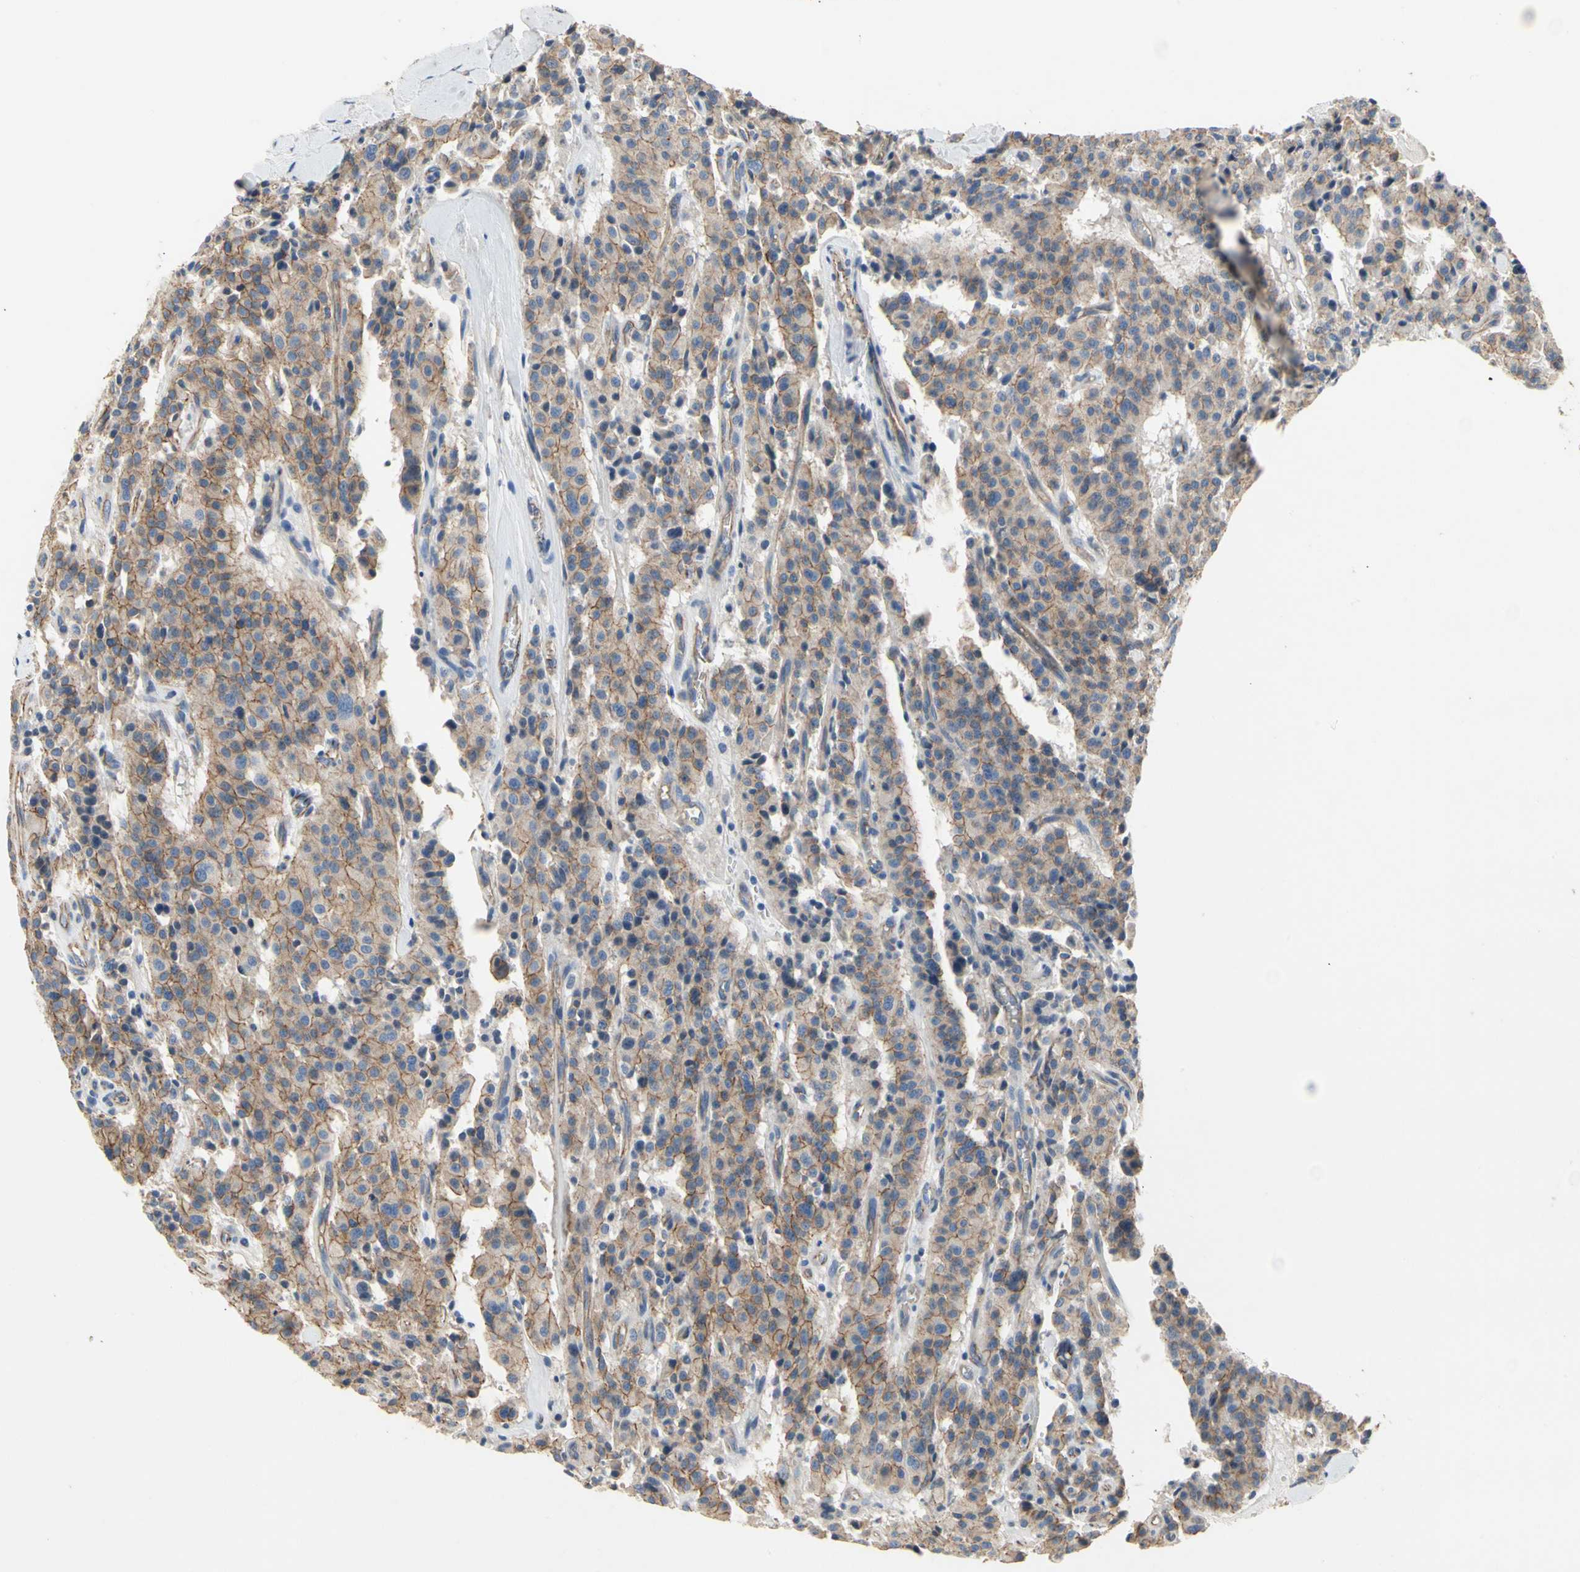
{"staining": {"intensity": "moderate", "quantity": ">75%", "location": "cytoplasmic/membranous"}, "tissue": "carcinoid", "cell_type": "Tumor cells", "image_type": "cancer", "snomed": [{"axis": "morphology", "description": "Carcinoid, malignant, NOS"}, {"axis": "topography", "description": "Lung"}], "caption": "Carcinoid tissue demonstrates moderate cytoplasmic/membranous positivity in about >75% of tumor cells", "gene": "LGR6", "patient": {"sex": "male", "age": 30}}